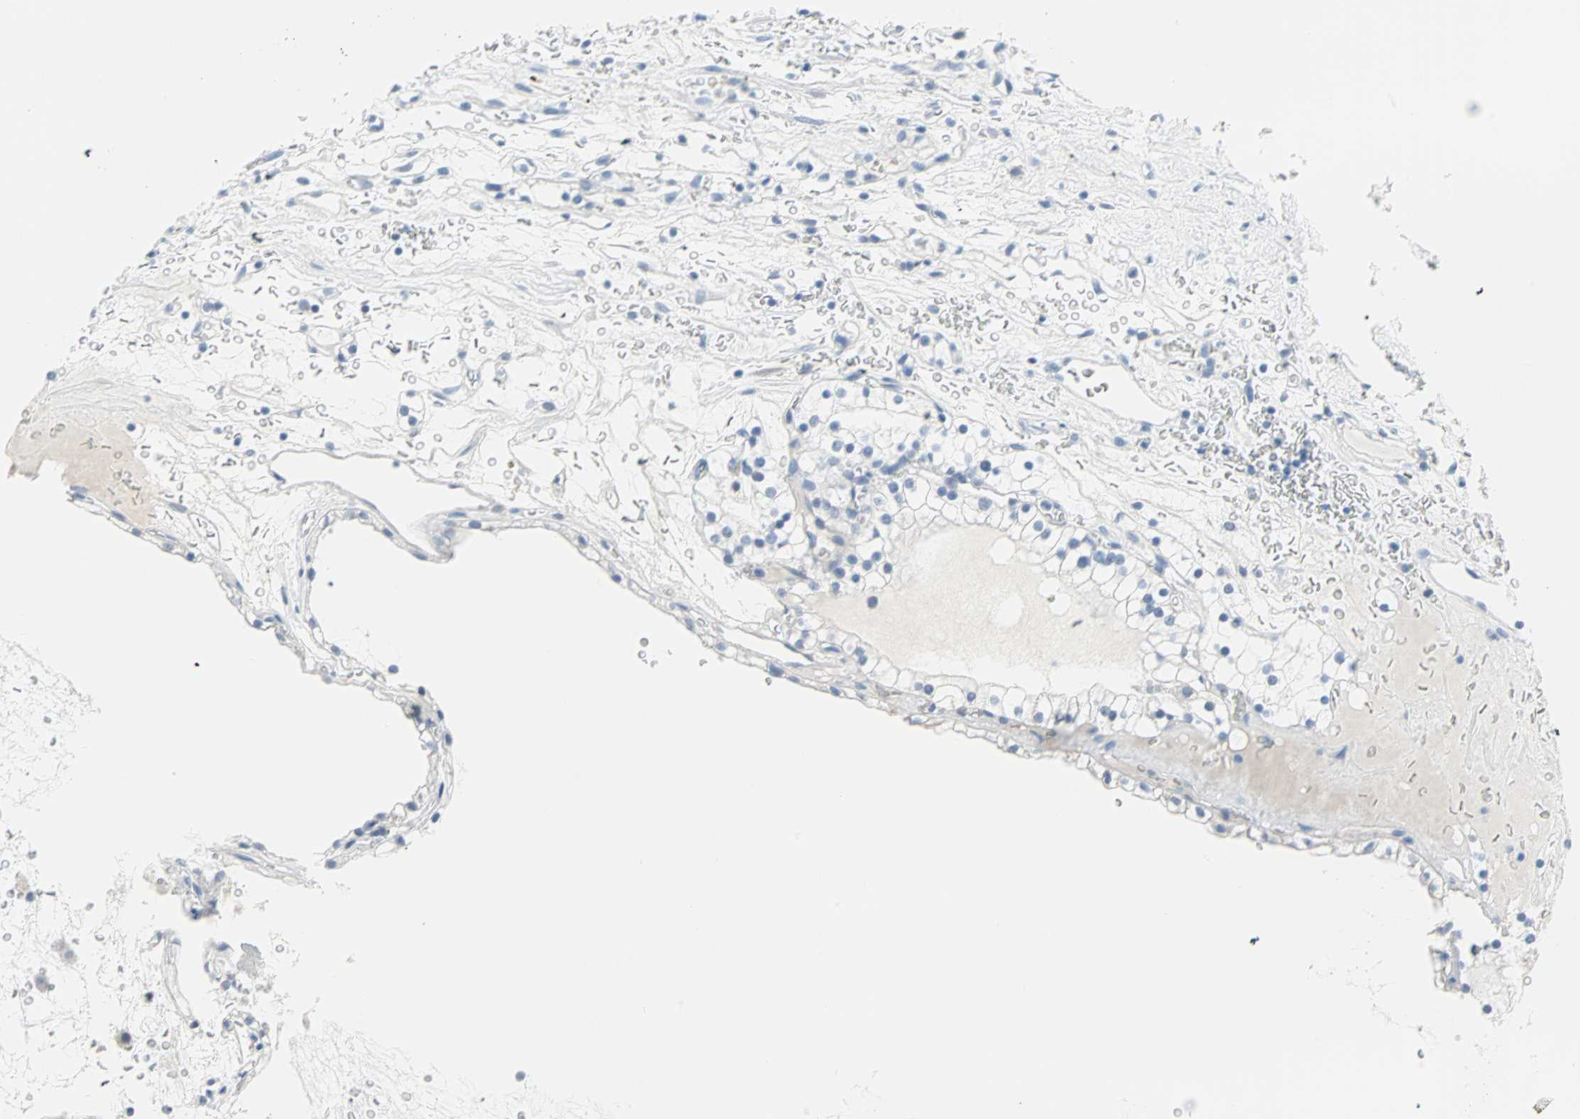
{"staining": {"intensity": "negative", "quantity": "none", "location": "none"}, "tissue": "renal cancer", "cell_type": "Tumor cells", "image_type": "cancer", "snomed": [{"axis": "morphology", "description": "Adenocarcinoma, NOS"}, {"axis": "topography", "description": "Kidney"}], "caption": "Immunohistochemistry (IHC) histopathology image of human adenocarcinoma (renal) stained for a protein (brown), which exhibits no staining in tumor cells. (Brightfield microscopy of DAB immunohistochemistry (IHC) at high magnification).", "gene": "STX1A", "patient": {"sex": "female", "age": 41}}